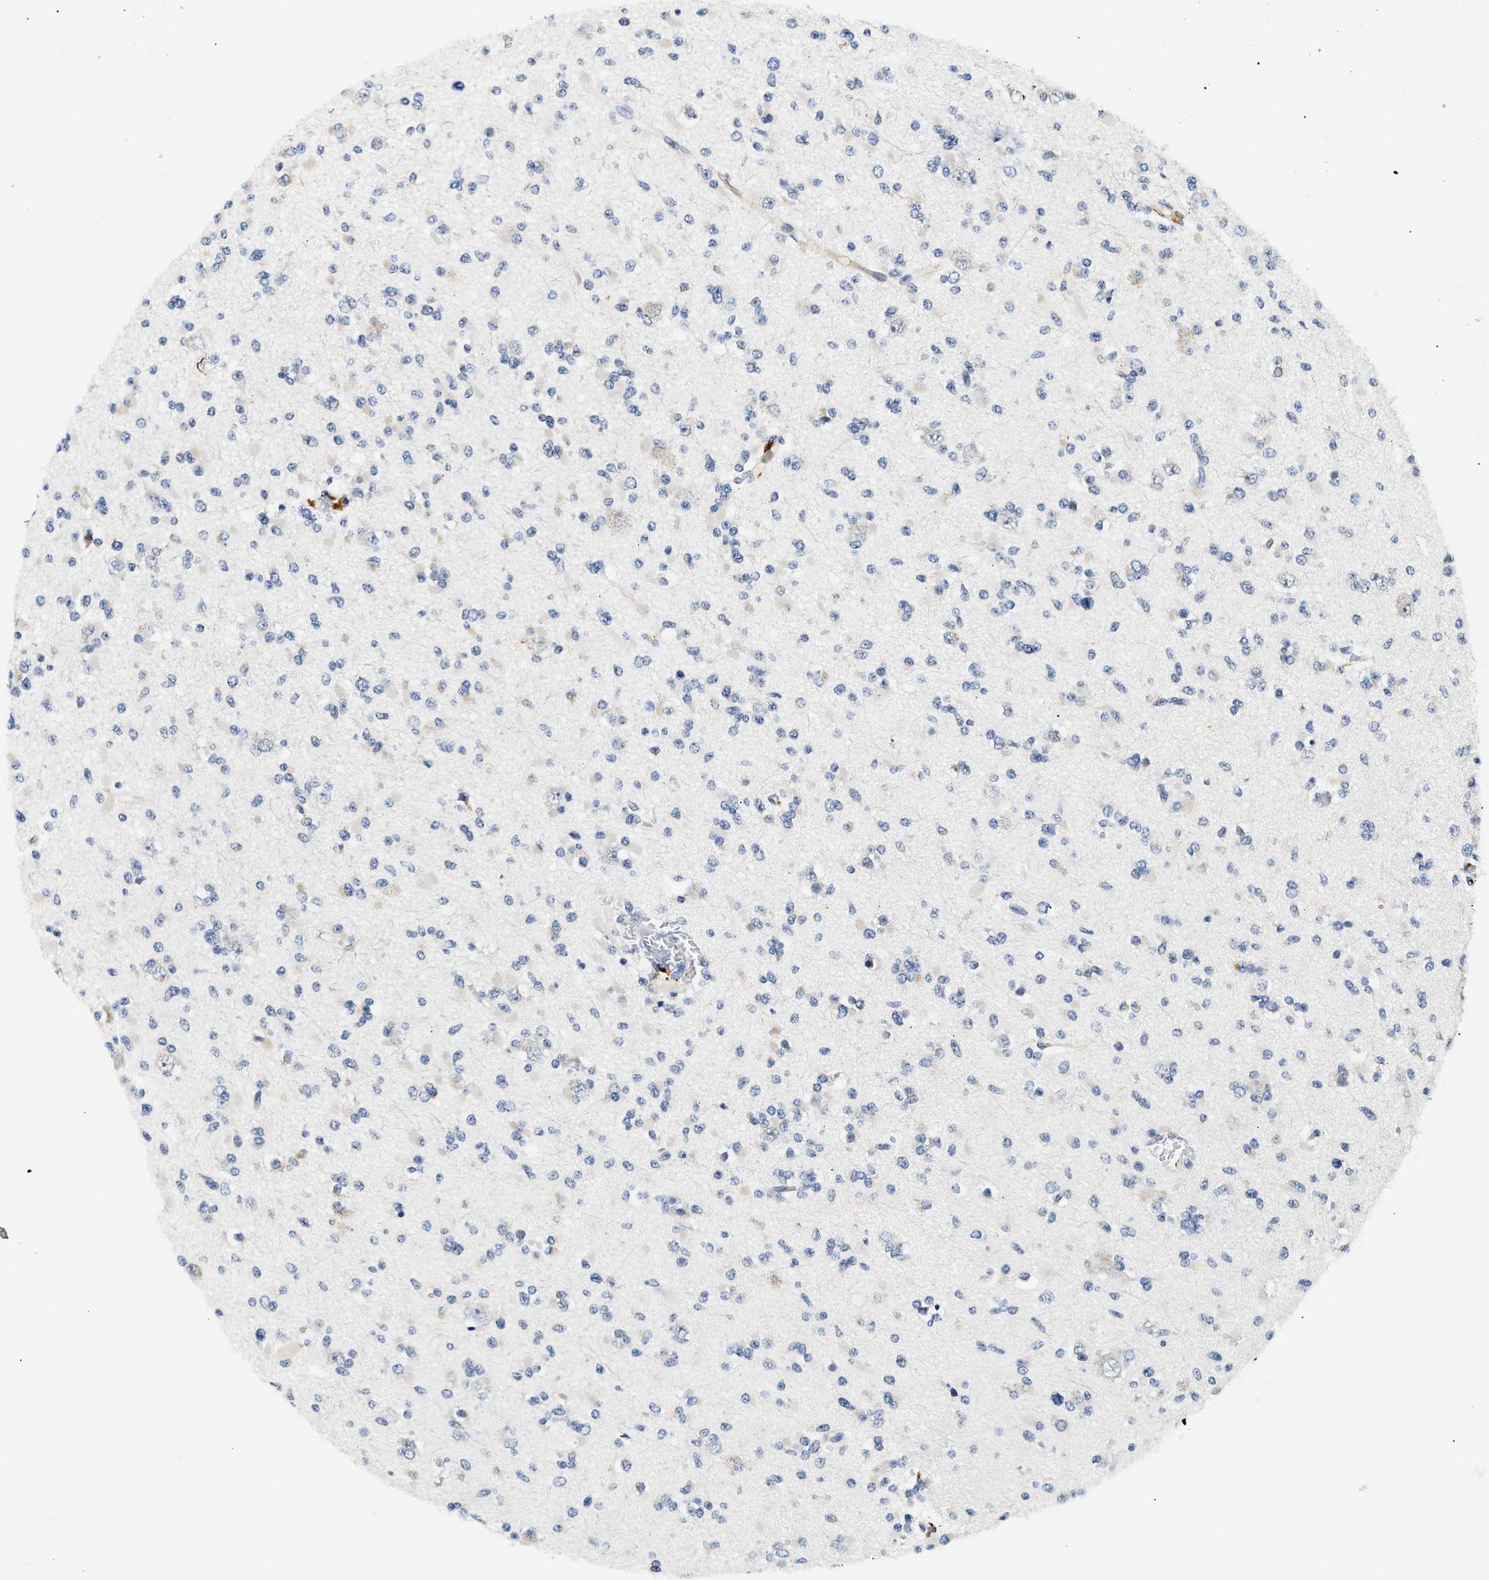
{"staining": {"intensity": "negative", "quantity": "none", "location": "none"}, "tissue": "glioma", "cell_type": "Tumor cells", "image_type": "cancer", "snomed": [{"axis": "morphology", "description": "Glioma, malignant, Low grade"}, {"axis": "topography", "description": "Brain"}], "caption": "The immunohistochemistry photomicrograph has no significant staining in tumor cells of glioma tissue.", "gene": "MED22", "patient": {"sex": "female", "age": 22}}